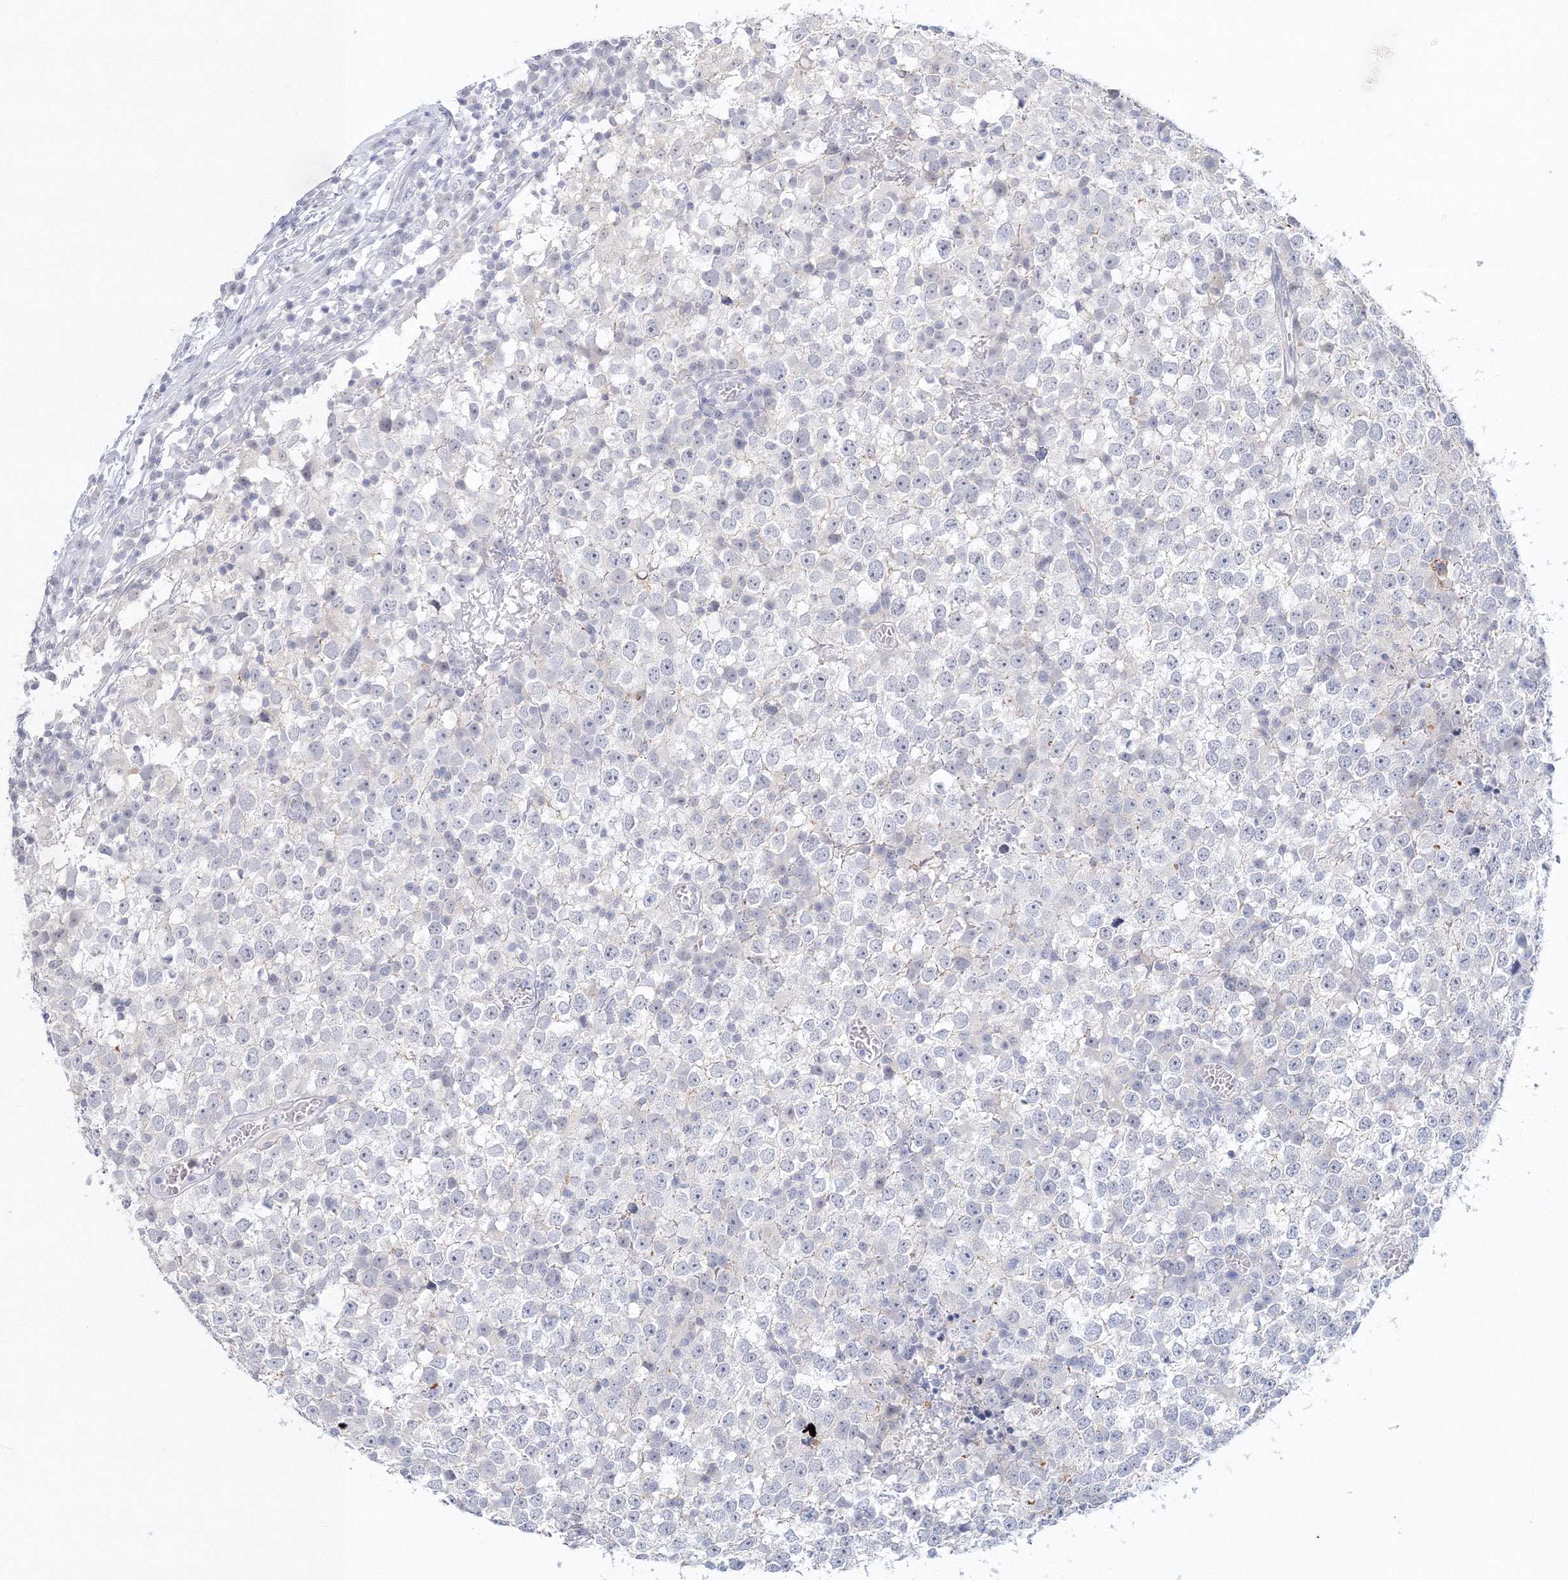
{"staining": {"intensity": "negative", "quantity": "none", "location": "none"}, "tissue": "testis cancer", "cell_type": "Tumor cells", "image_type": "cancer", "snomed": [{"axis": "morphology", "description": "Seminoma, NOS"}, {"axis": "topography", "description": "Testis"}], "caption": "This is a histopathology image of IHC staining of seminoma (testis), which shows no staining in tumor cells. (Brightfield microscopy of DAB (3,3'-diaminobenzidine) immunohistochemistry at high magnification).", "gene": "VSIG1", "patient": {"sex": "male", "age": 65}}